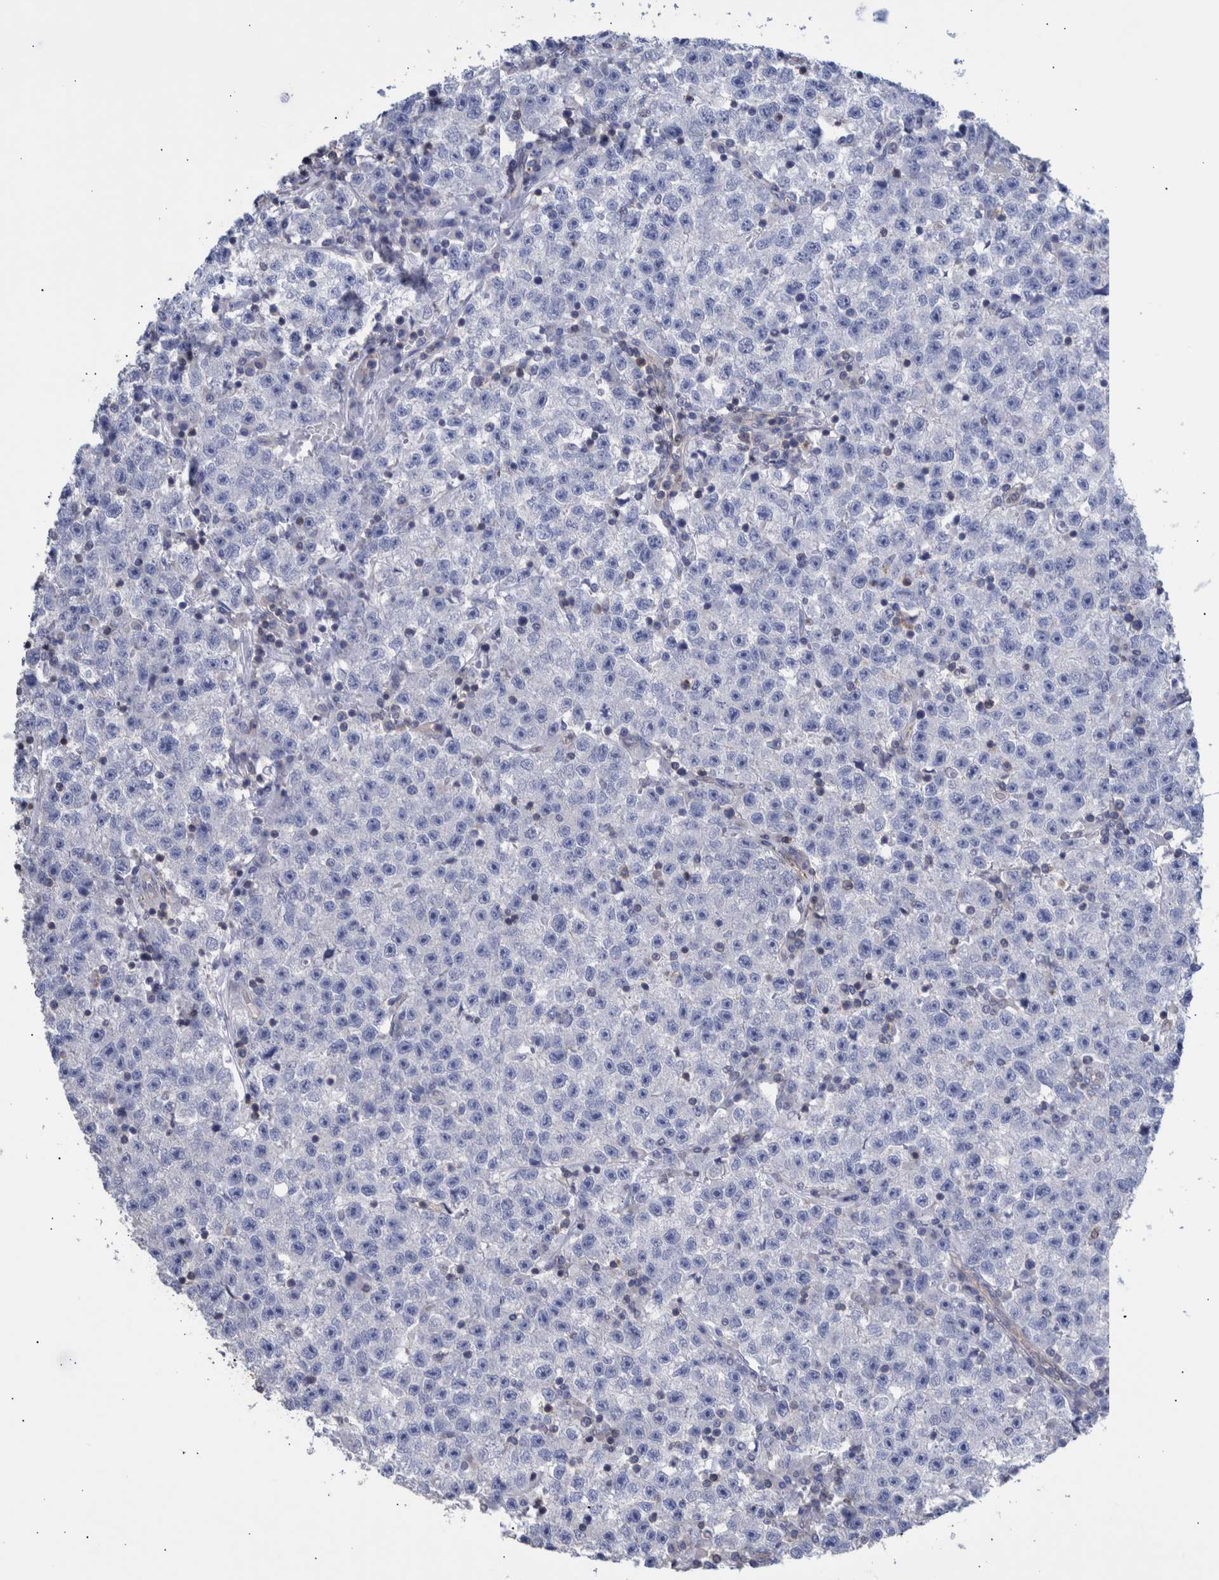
{"staining": {"intensity": "negative", "quantity": "none", "location": "none"}, "tissue": "testis cancer", "cell_type": "Tumor cells", "image_type": "cancer", "snomed": [{"axis": "morphology", "description": "Seminoma, NOS"}, {"axis": "topography", "description": "Testis"}], "caption": "Immunohistochemistry of human testis cancer (seminoma) reveals no positivity in tumor cells. Nuclei are stained in blue.", "gene": "PPP3CC", "patient": {"sex": "male", "age": 22}}